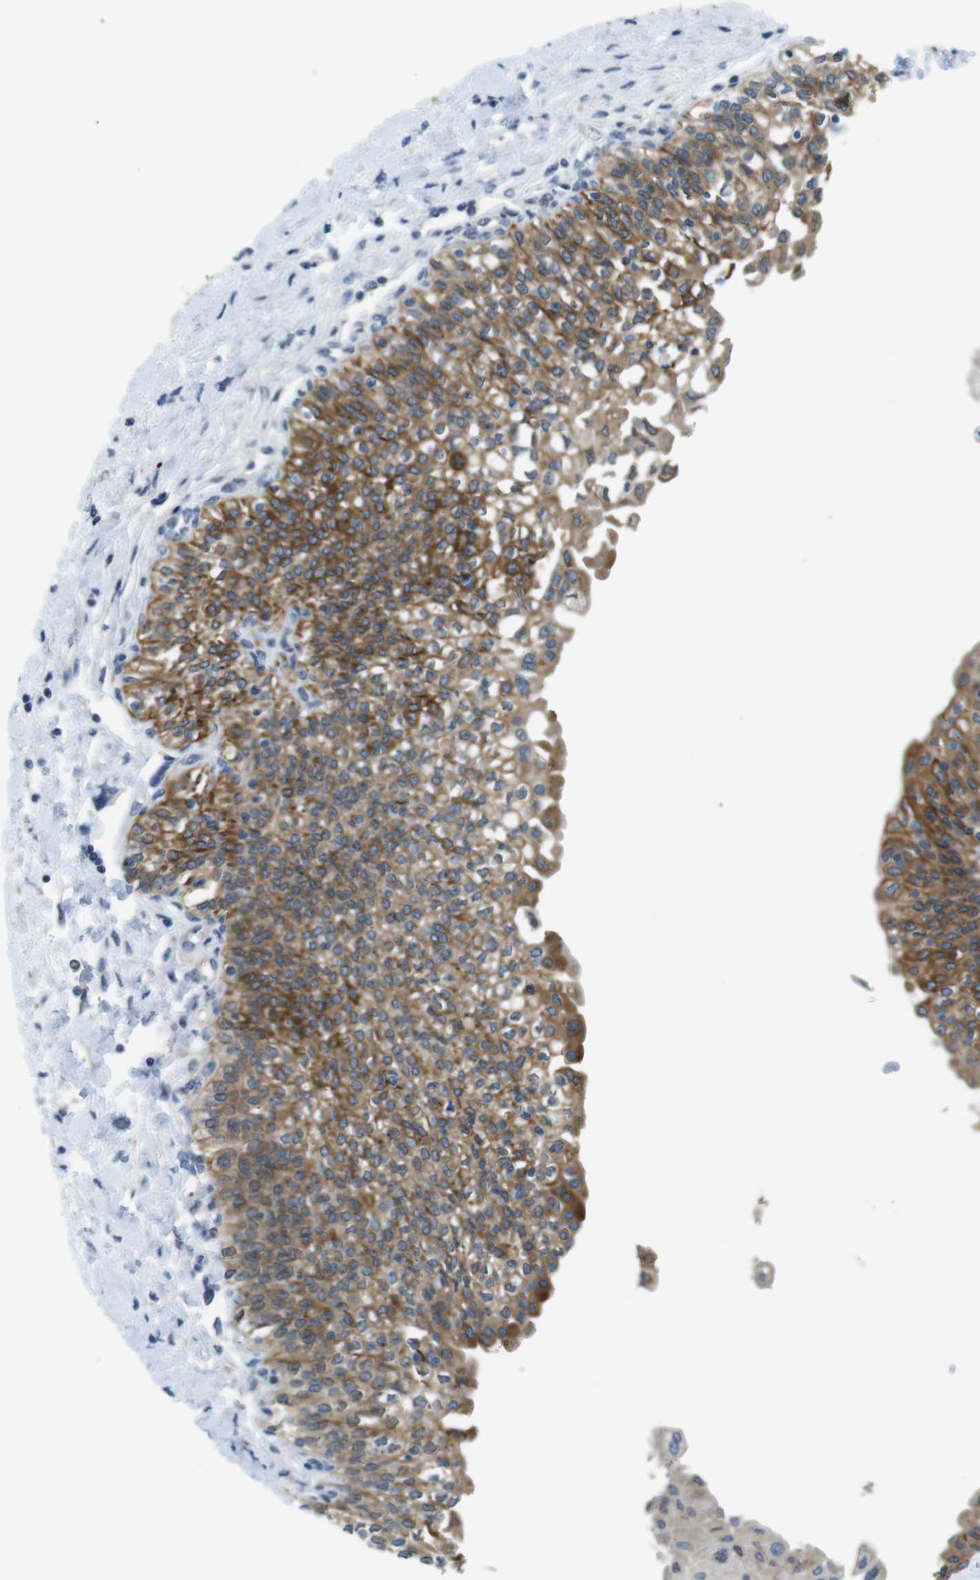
{"staining": {"intensity": "strong", "quantity": ">75%", "location": "cytoplasmic/membranous"}, "tissue": "urinary bladder", "cell_type": "Urothelial cells", "image_type": "normal", "snomed": [{"axis": "morphology", "description": "Normal tissue, NOS"}, {"axis": "topography", "description": "Urinary bladder"}], "caption": "A micrograph of human urinary bladder stained for a protein exhibits strong cytoplasmic/membranous brown staining in urothelial cells. (DAB (3,3'-diaminobenzidine) IHC with brightfield microscopy, high magnification).", "gene": "ZDHHC3", "patient": {"sex": "male", "age": 55}}